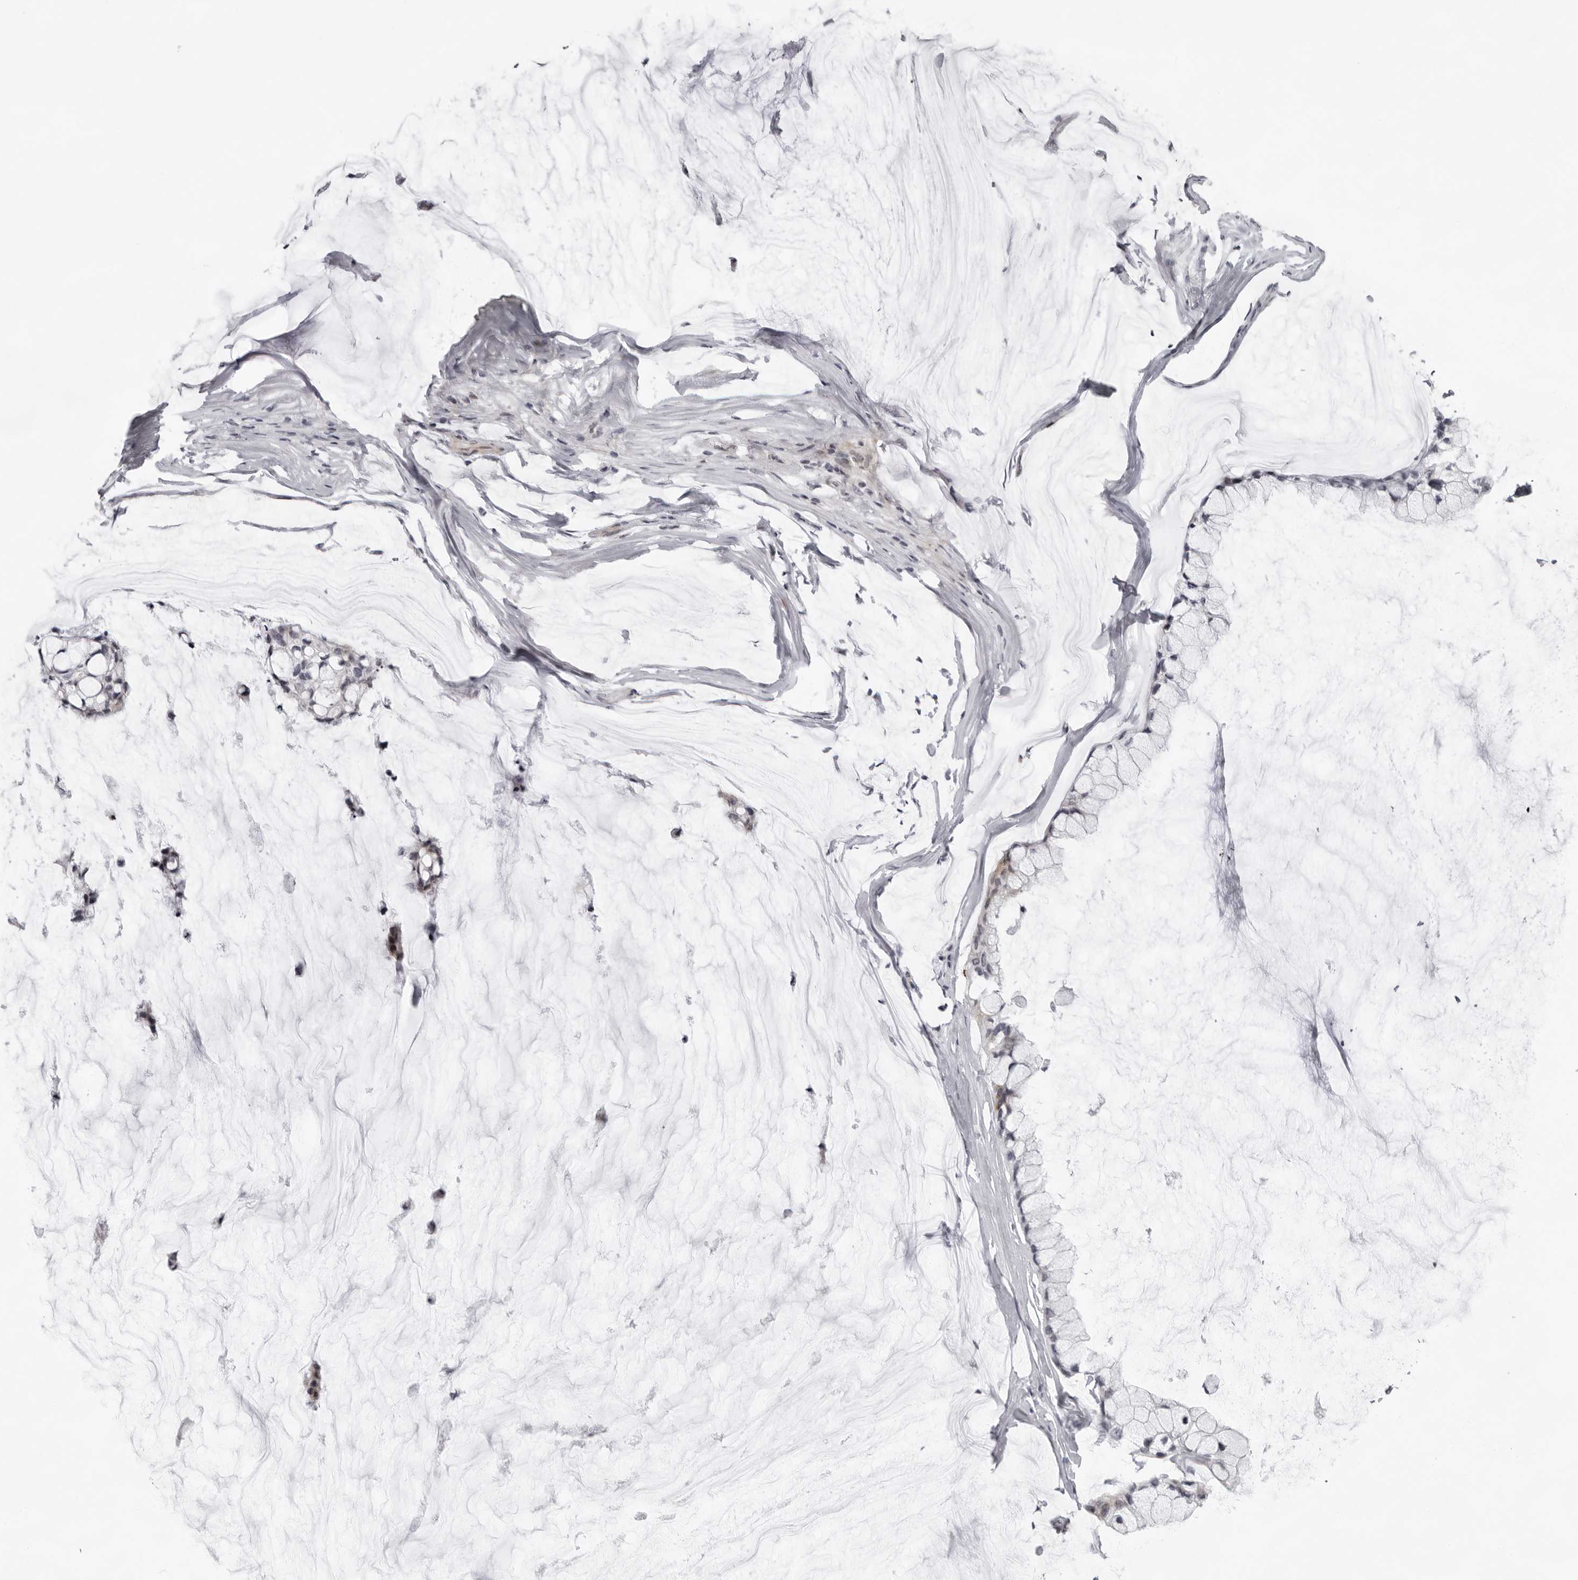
{"staining": {"intensity": "negative", "quantity": "none", "location": "none"}, "tissue": "ovarian cancer", "cell_type": "Tumor cells", "image_type": "cancer", "snomed": [{"axis": "morphology", "description": "Cystadenocarcinoma, mucinous, NOS"}, {"axis": "topography", "description": "Ovary"}], "caption": "Human ovarian mucinous cystadenocarcinoma stained for a protein using immunohistochemistry (IHC) shows no staining in tumor cells.", "gene": "NUDT18", "patient": {"sex": "female", "age": 39}}